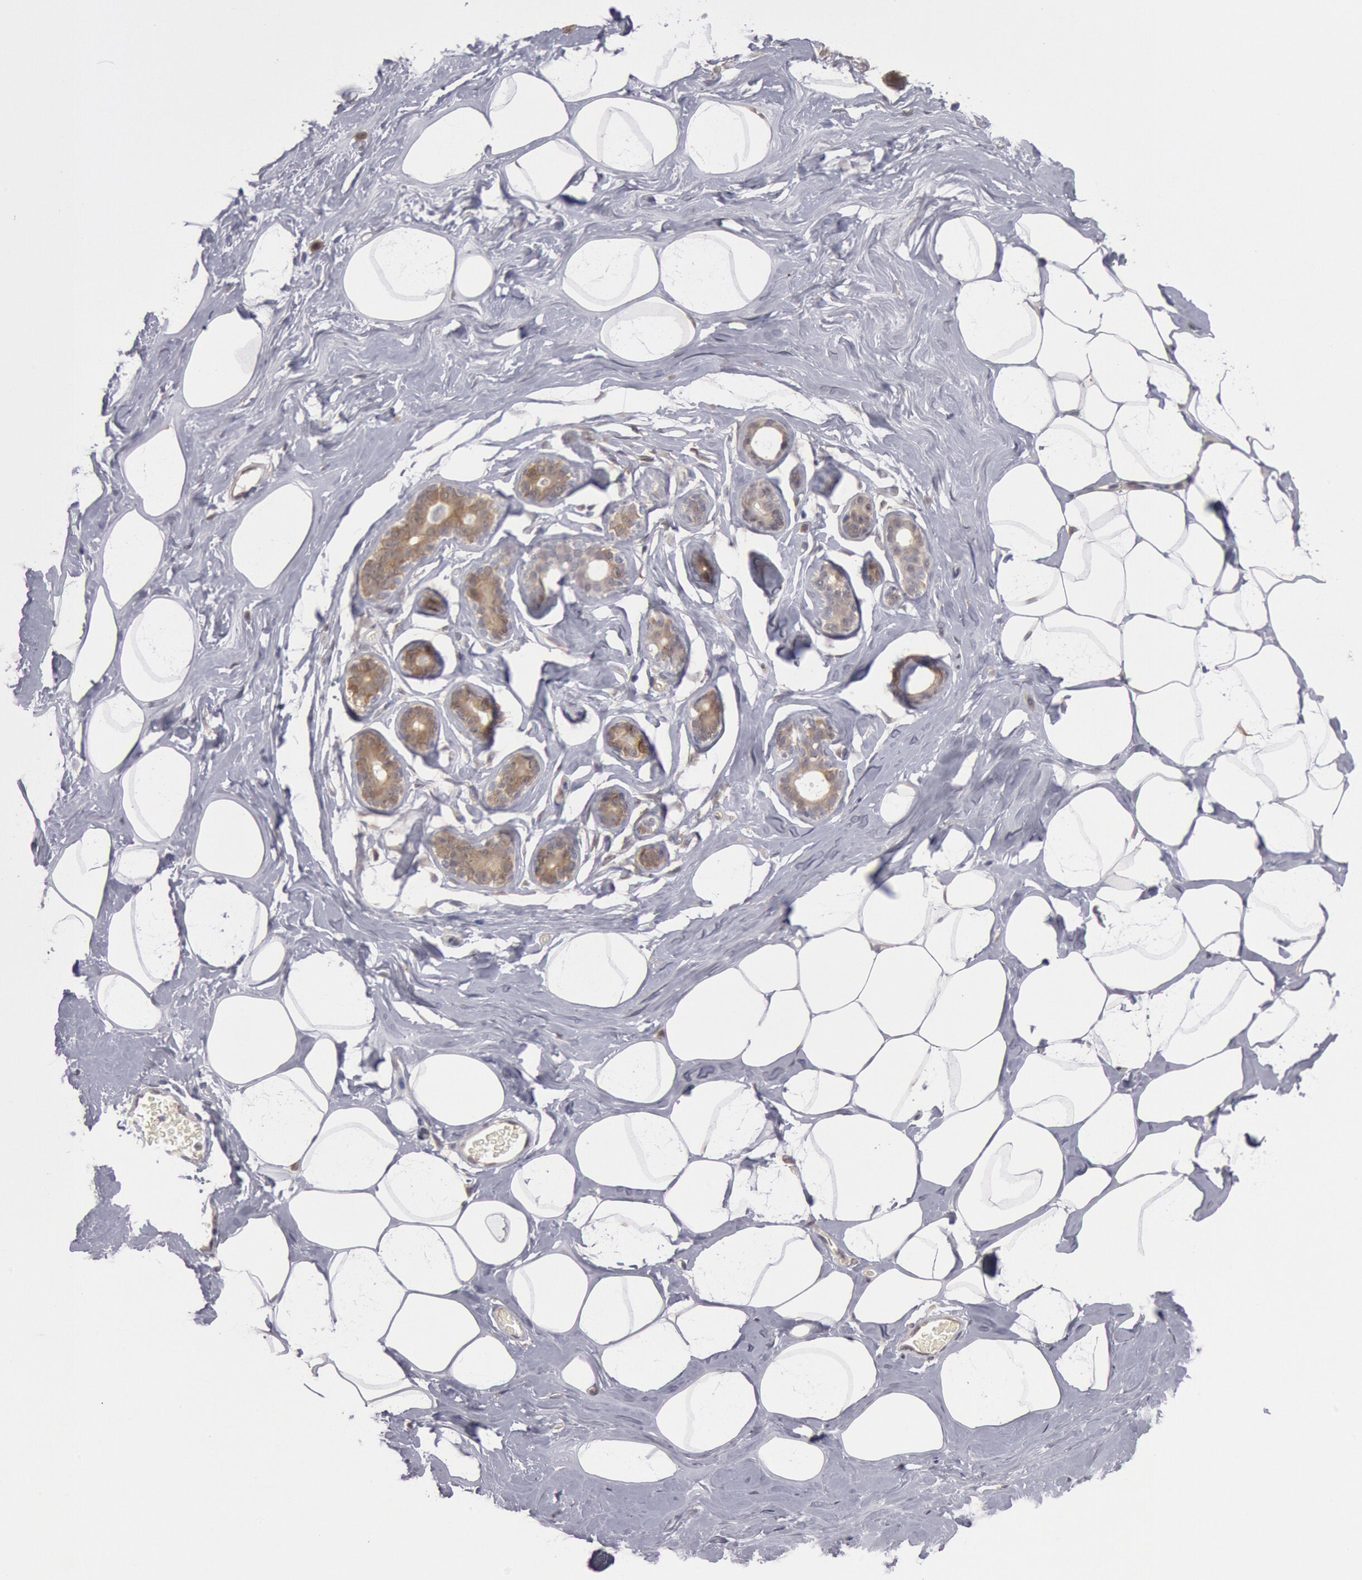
{"staining": {"intensity": "negative", "quantity": "none", "location": "none"}, "tissue": "breast", "cell_type": "Adipocytes", "image_type": "normal", "snomed": [{"axis": "morphology", "description": "Normal tissue, NOS"}, {"axis": "morphology", "description": "Fibrosis, NOS"}, {"axis": "topography", "description": "Breast"}], "caption": "Immunohistochemical staining of benign breast shows no significant positivity in adipocytes.", "gene": "DNAJA1", "patient": {"sex": "female", "age": 39}}